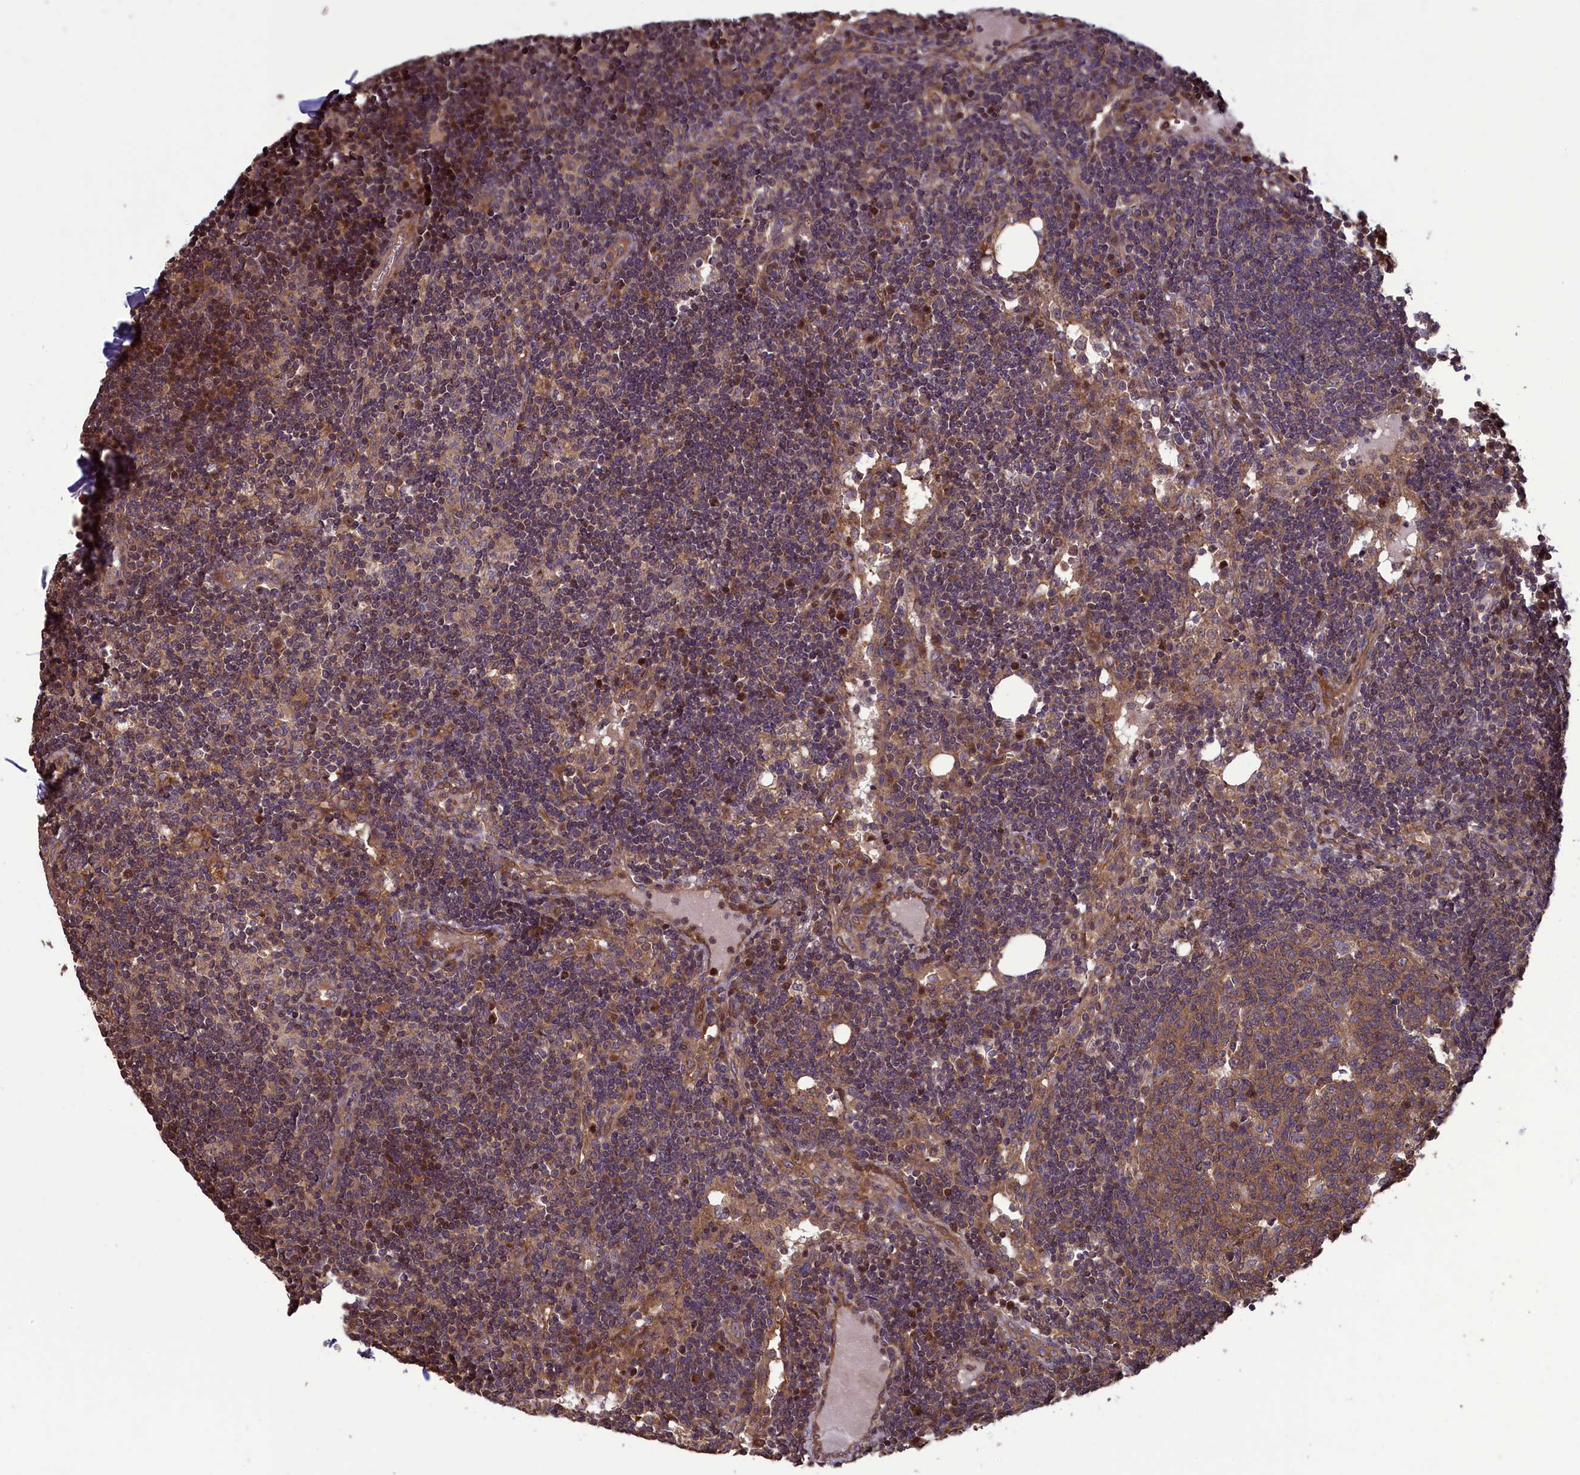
{"staining": {"intensity": "moderate", "quantity": ">75%", "location": "cytoplasmic/membranous"}, "tissue": "lymph node", "cell_type": "Germinal center cells", "image_type": "normal", "snomed": [{"axis": "morphology", "description": "Normal tissue, NOS"}, {"axis": "topography", "description": "Lymph node"}], "caption": "Protein staining by IHC shows moderate cytoplasmic/membranous staining in about >75% of germinal center cells in unremarkable lymph node. The protein of interest is stained brown, and the nuclei are stained in blue (DAB (3,3'-diaminobenzidine) IHC with brightfield microscopy, high magnification).", "gene": "CIAO2B", "patient": {"sex": "female", "age": 73}}